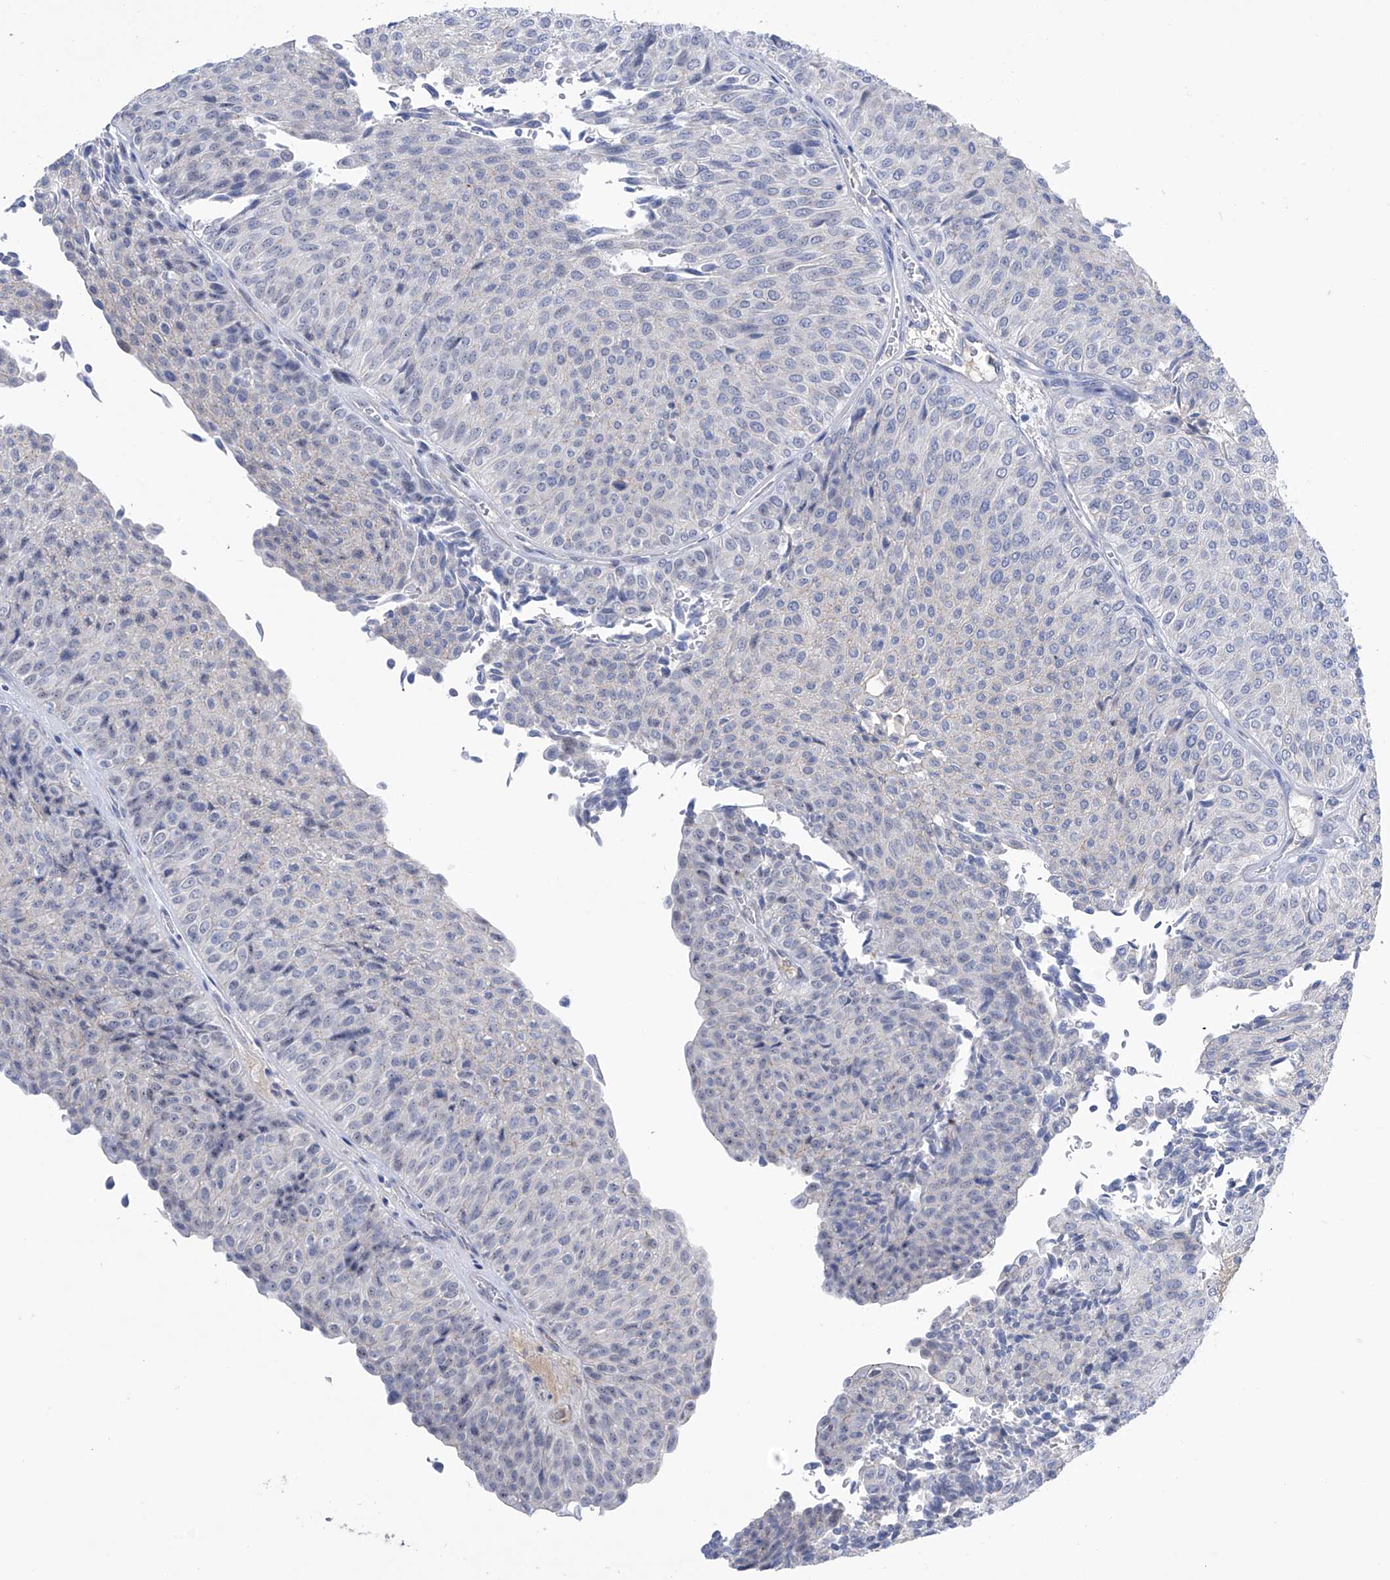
{"staining": {"intensity": "negative", "quantity": "none", "location": "none"}, "tissue": "urothelial cancer", "cell_type": "Tumor cells", "image_type": "cancer", "snomed": [{"axis": "morphology", "description": "Urothelial carcinoma, Low grade"}, {"axis": "topography", "description": "Urinary bladder"}], "caption": "Urothelial carcinoma (low-grade) stained for a protein using immunohistochemistry (IHC) exhibits no staining tumor cells.", "gene": "PGM3", "patient": {"sex": "male", "age": 78}}